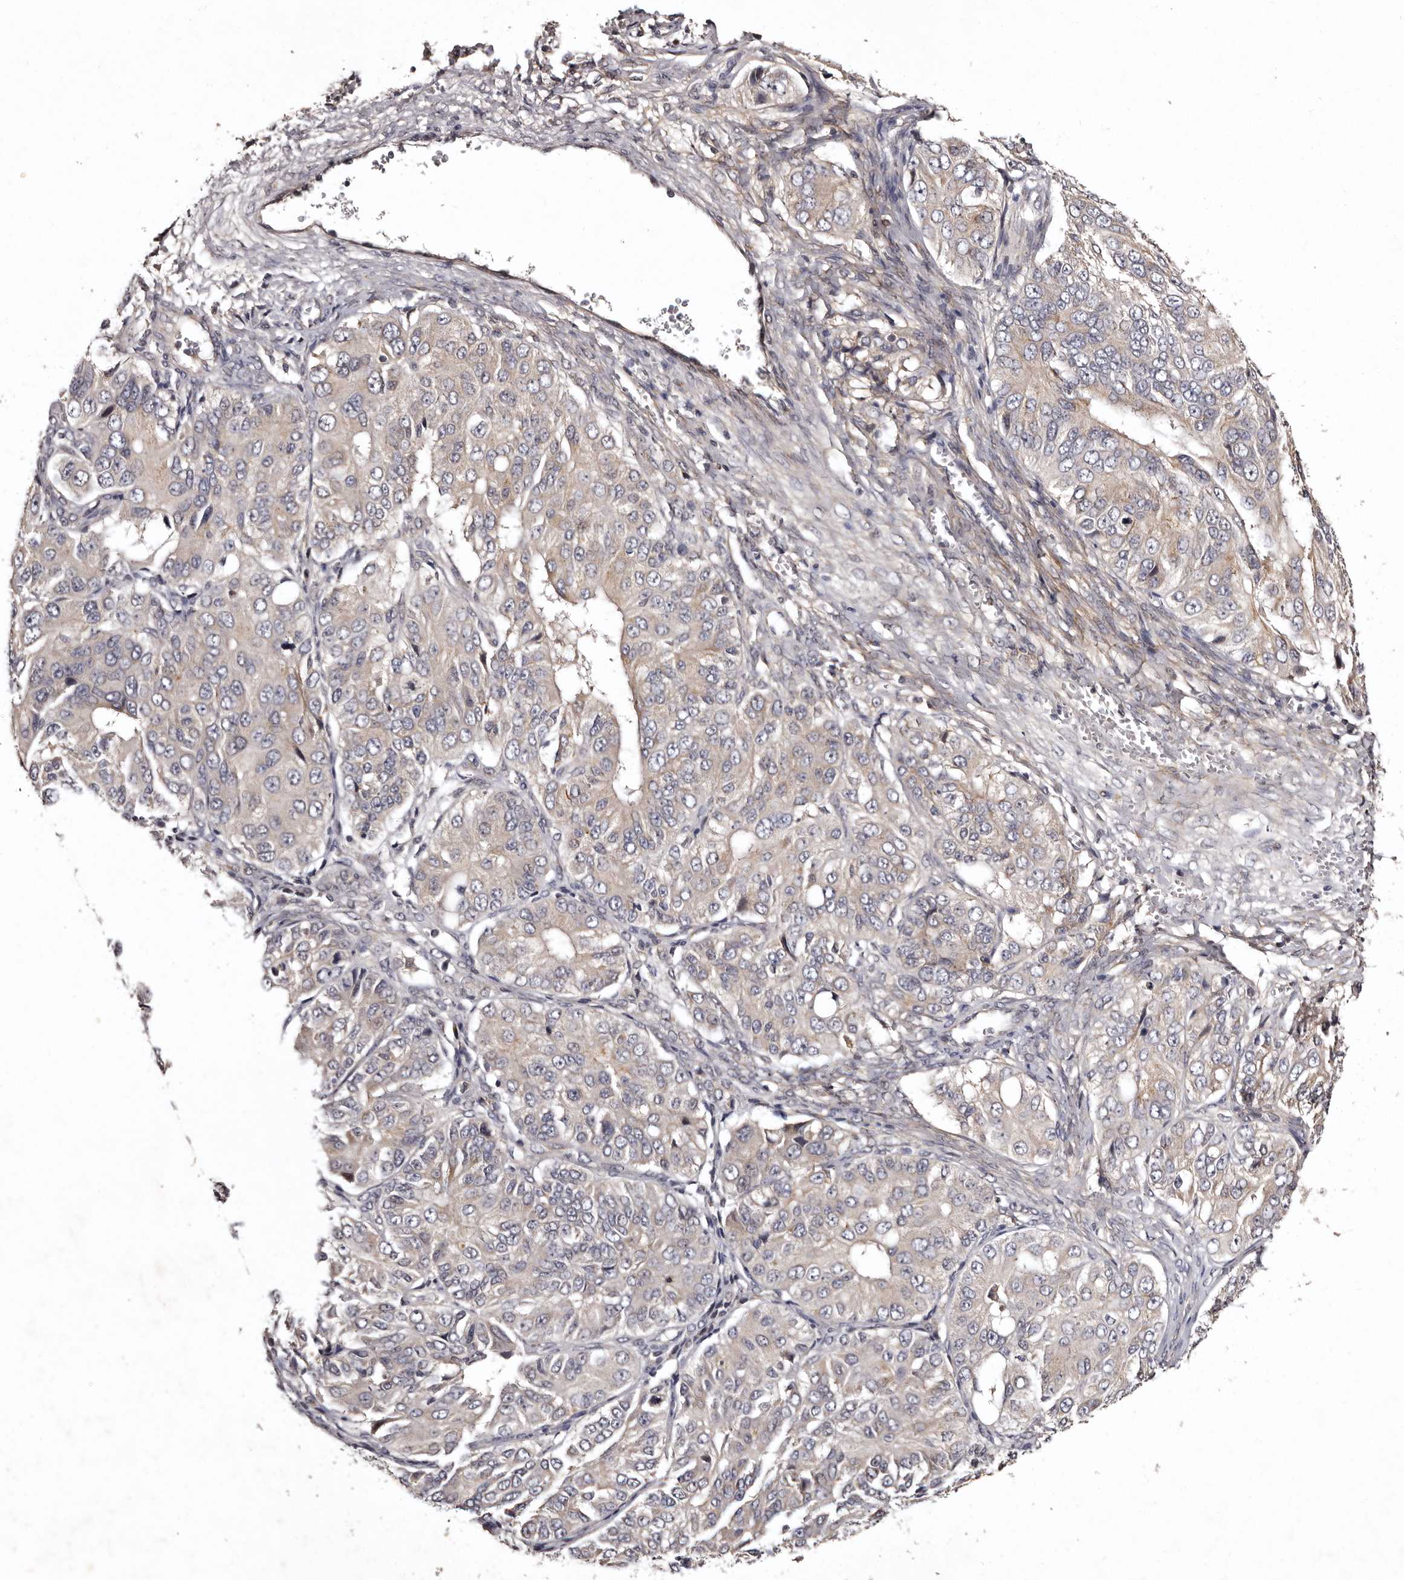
{"staining": {"intensity": "weak", "quantity": "<25%", "location": "cytoplasmic/membranous"}, "tissue": "ovarian cancer", "cell_type": "Tumor cells", "image_type": "cancer", "snomed": [{"axis": "morphology", "description": "Carcinoma, endometroid"}, {"axis": "topography", "description": "Ovary"}], "caption": "Ovarian cancer (endometroid carcinoma) was stained to show a protein in brown. There is no significant staining in tumor cells.", "gene": "FAM91A1", "patient": {"sex": "female", "age": 51}}